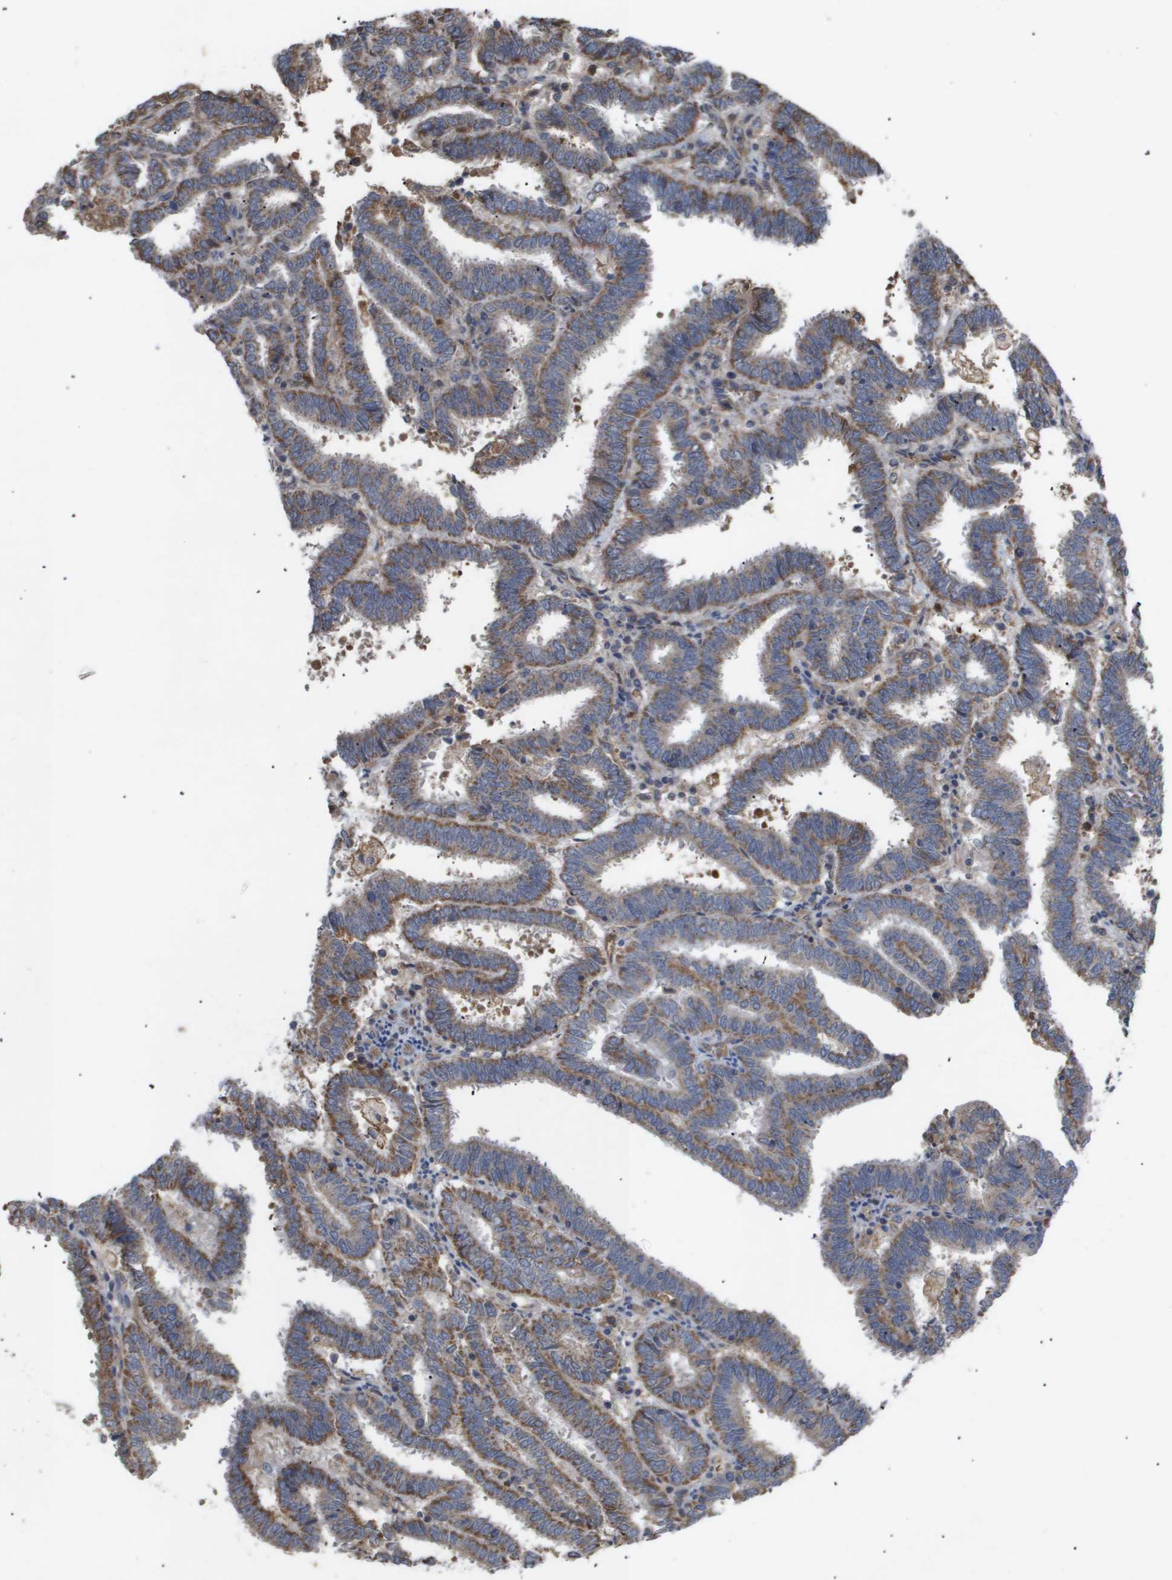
{"staining": {"intensity": "moderate", "quantity": ">75%", "location": "cytoplasmic/membranous"}, "tissue": "endometrial cancer", "cell_type": "Tumor cells", "image_type": "cancer", "snomed": [{"axis": "morphology", "description": "Adenocarcinoma, NOS"}, {"axis": "topography", "description": "Uterus"}], "caption": "Immunohistochemical staining of endometrial cancer shows medium levels of moderate cytoplasmic/membranous protein staining in approximately >75% of tumor cells.", "gene": "TNS1", "patient": {"sex": "female", "age": 83}}